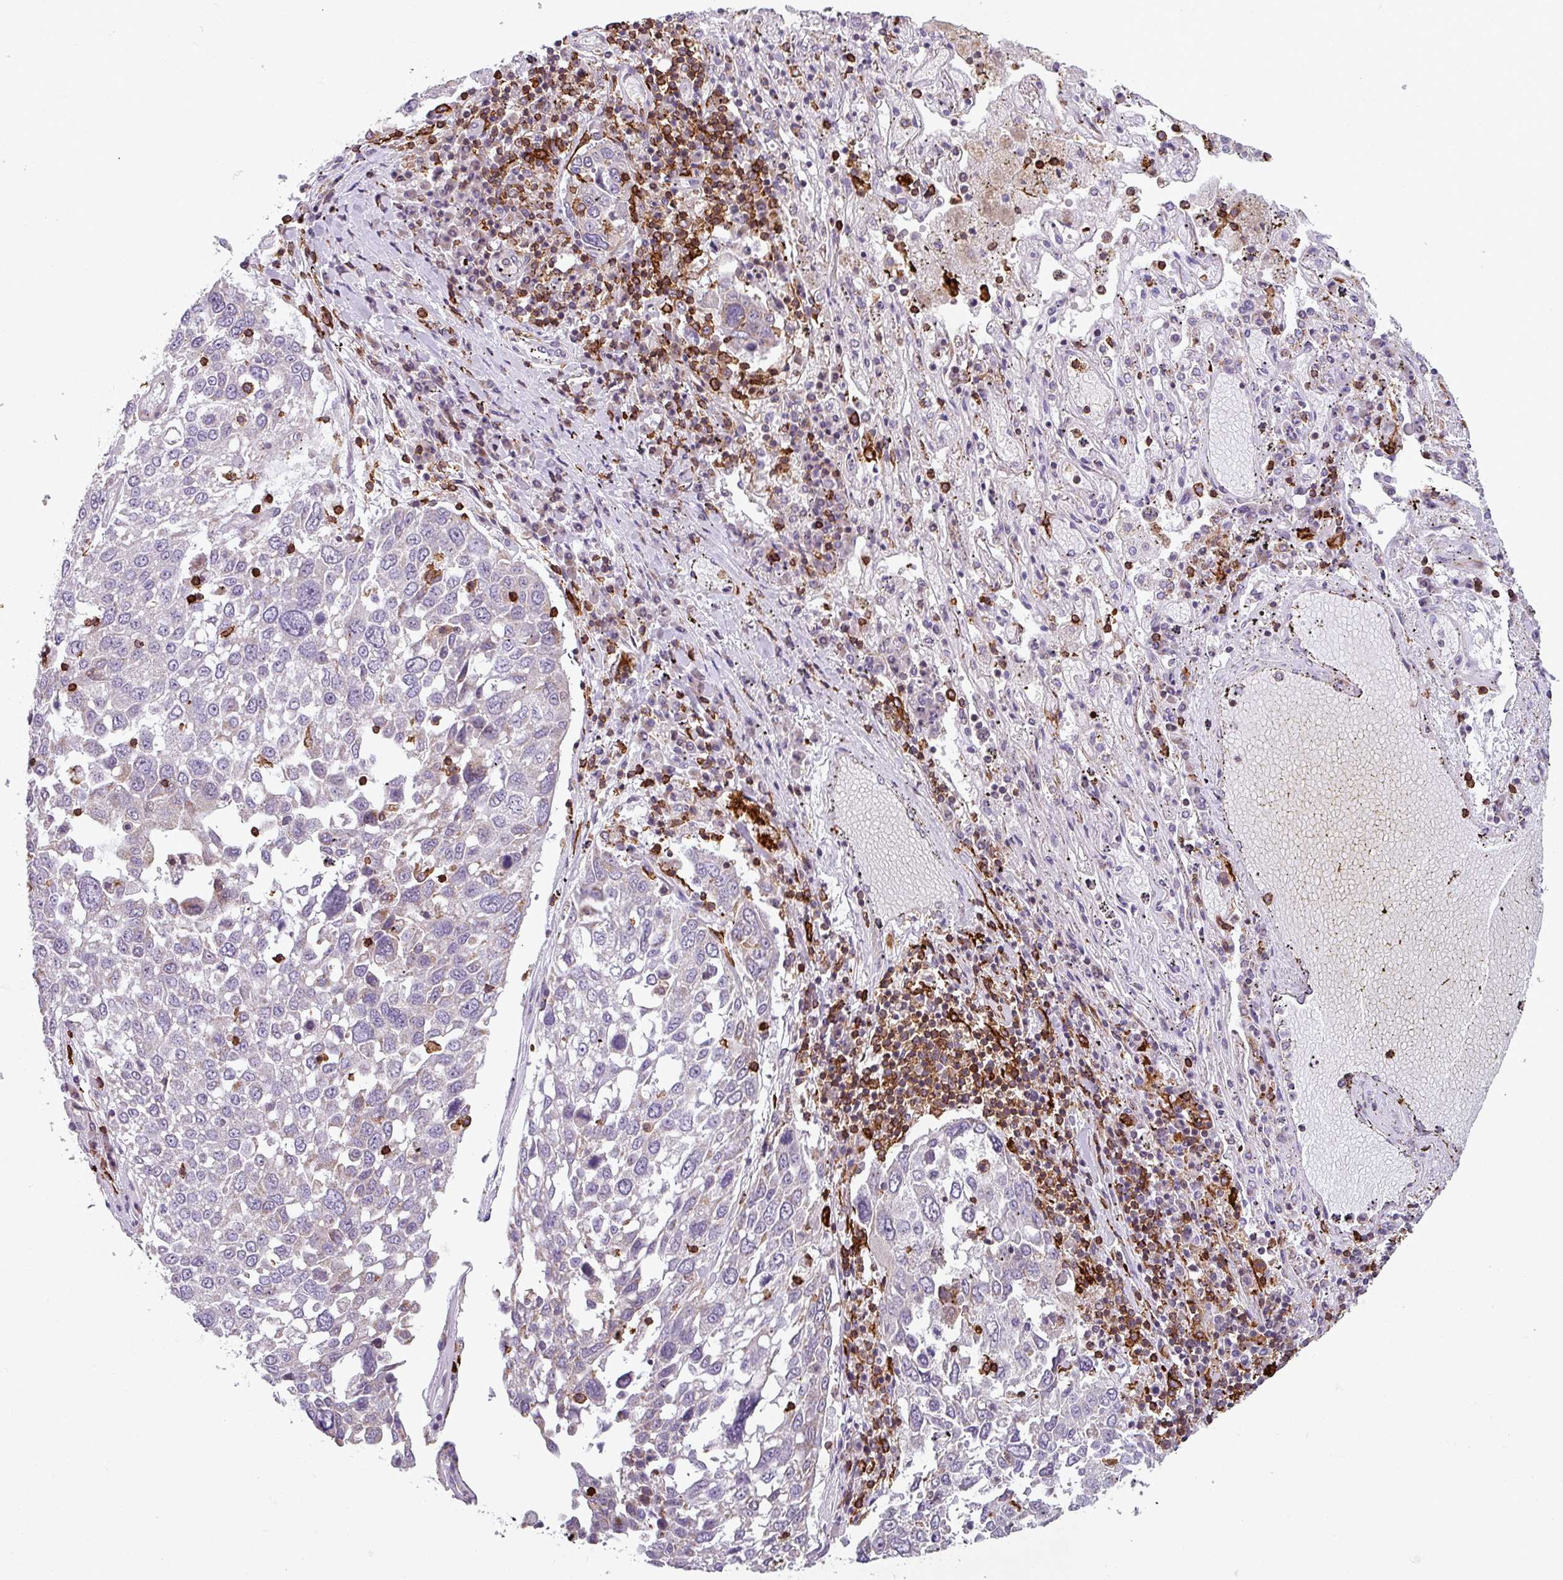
{"staining": {"intensity": "negative", "quantity": "none", "location": "none"}, "tissue": "lung cancer", "cell_type": "Tumor cells", "image_type": "cancer", "snomed": [{"axis": "morphology", "description": "Squamous cell carcinoma, NOS"}, {"axis": "topography", "description": "Lung"}], "caption": "The image shows no significant expression in tumor cells of lung cancer. (Stains: DAB immunohistochemistry with hematoxylin counter stain, Microscopy: brightfield microscopy at high magnification).", "gene": "NEDD9", "patient": {"sex": "male", "age": 65}}